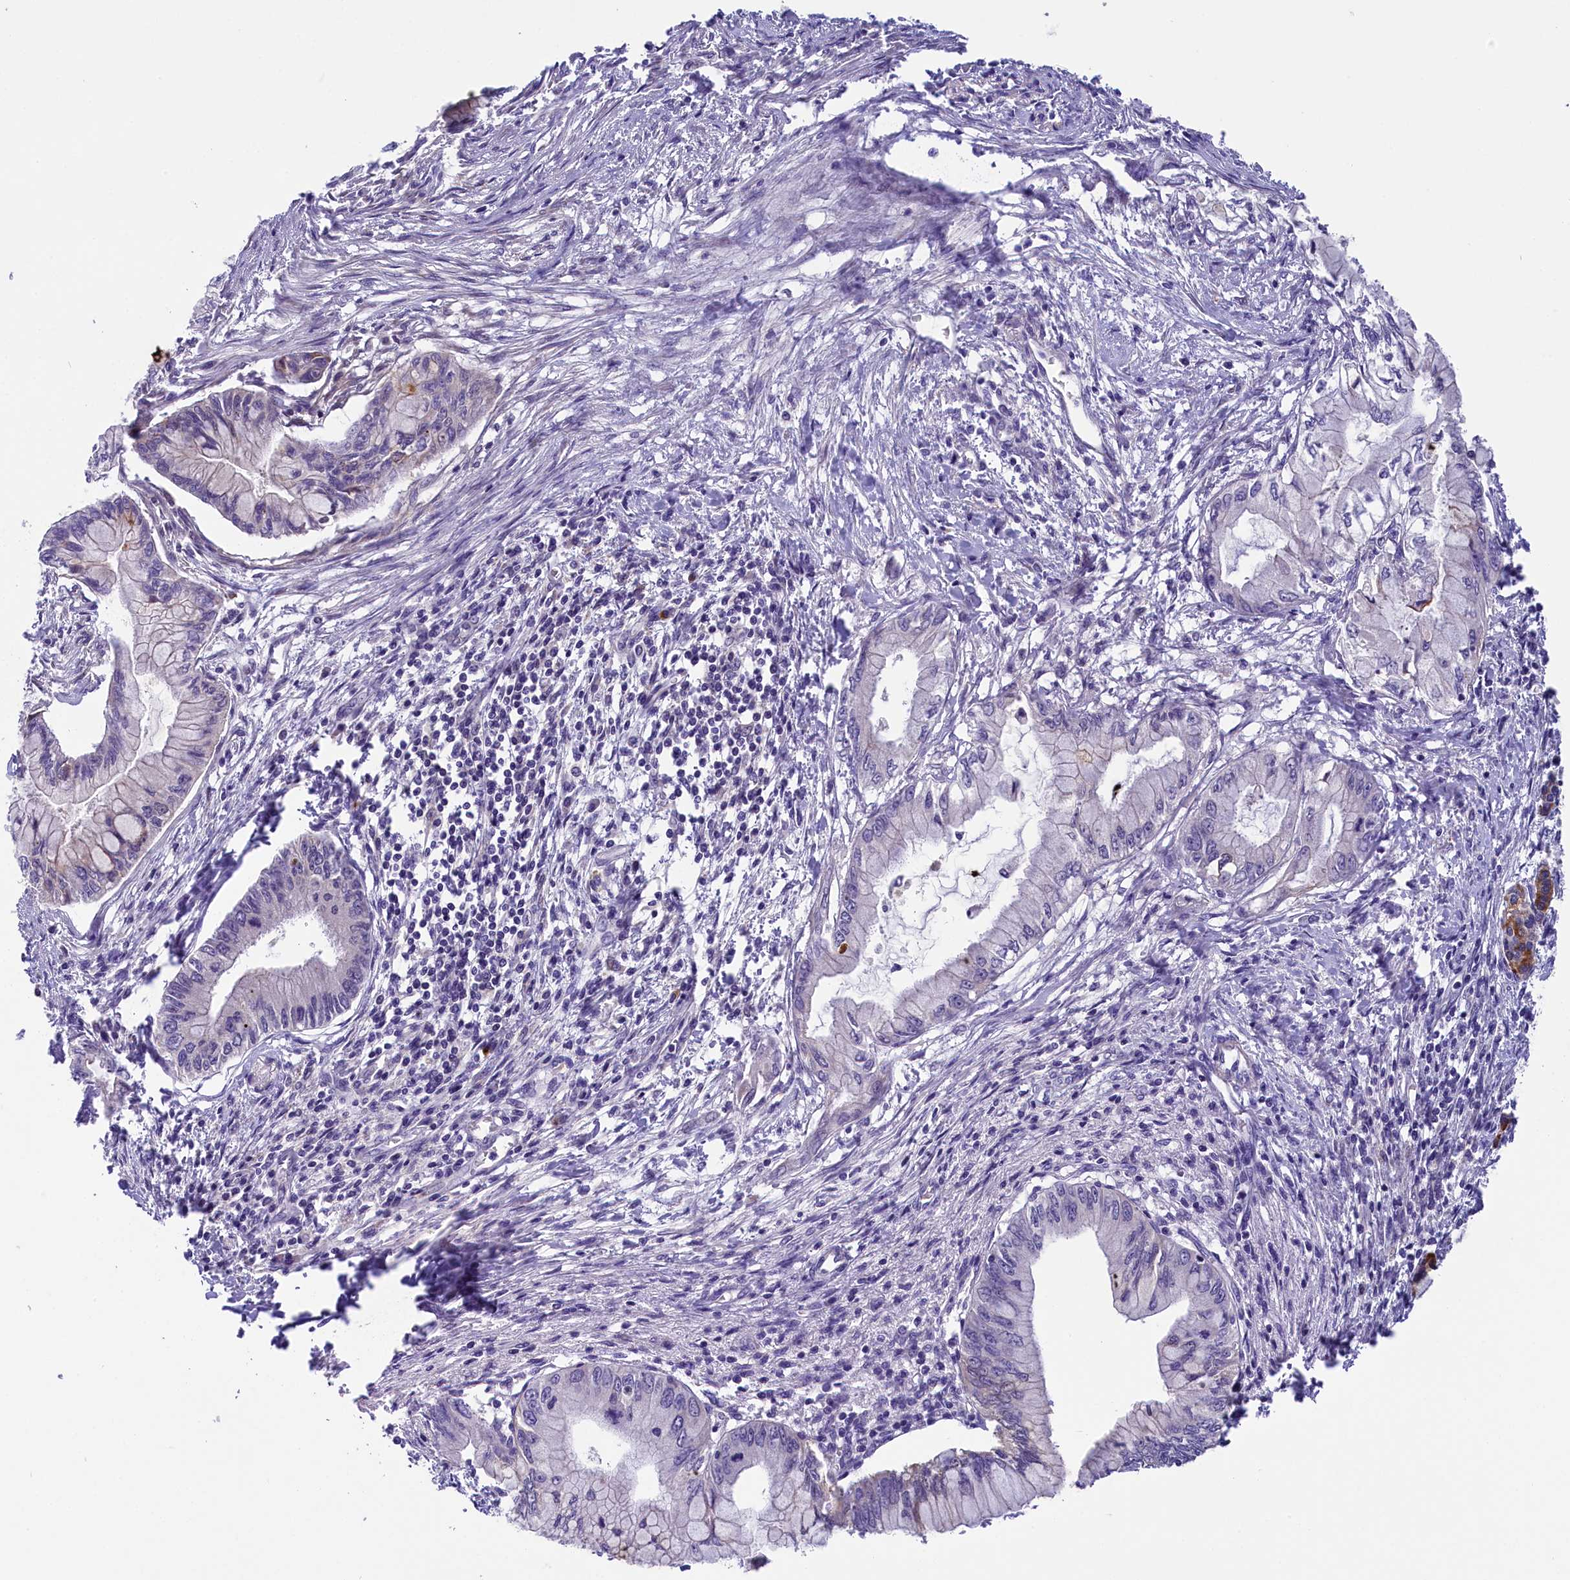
{"staining": {"intensity": "negative", "quantity": "none", "location": "none"}, "tissue": "pancreatic cancer", "cell_type": "Tumor cells", "image_type": "cancer", "snomed": [{"axis": "morphology", "description": "Adenocarcinoma, NOS"}, {"axis": "topography", "description": "Pancreas"}], "caption": "Image shows no significant protein positivity in tumor cells of adenocarcinoma (pancreatic).", "gene": "COG8", "patient": {"sex": "male", "age": 48}}